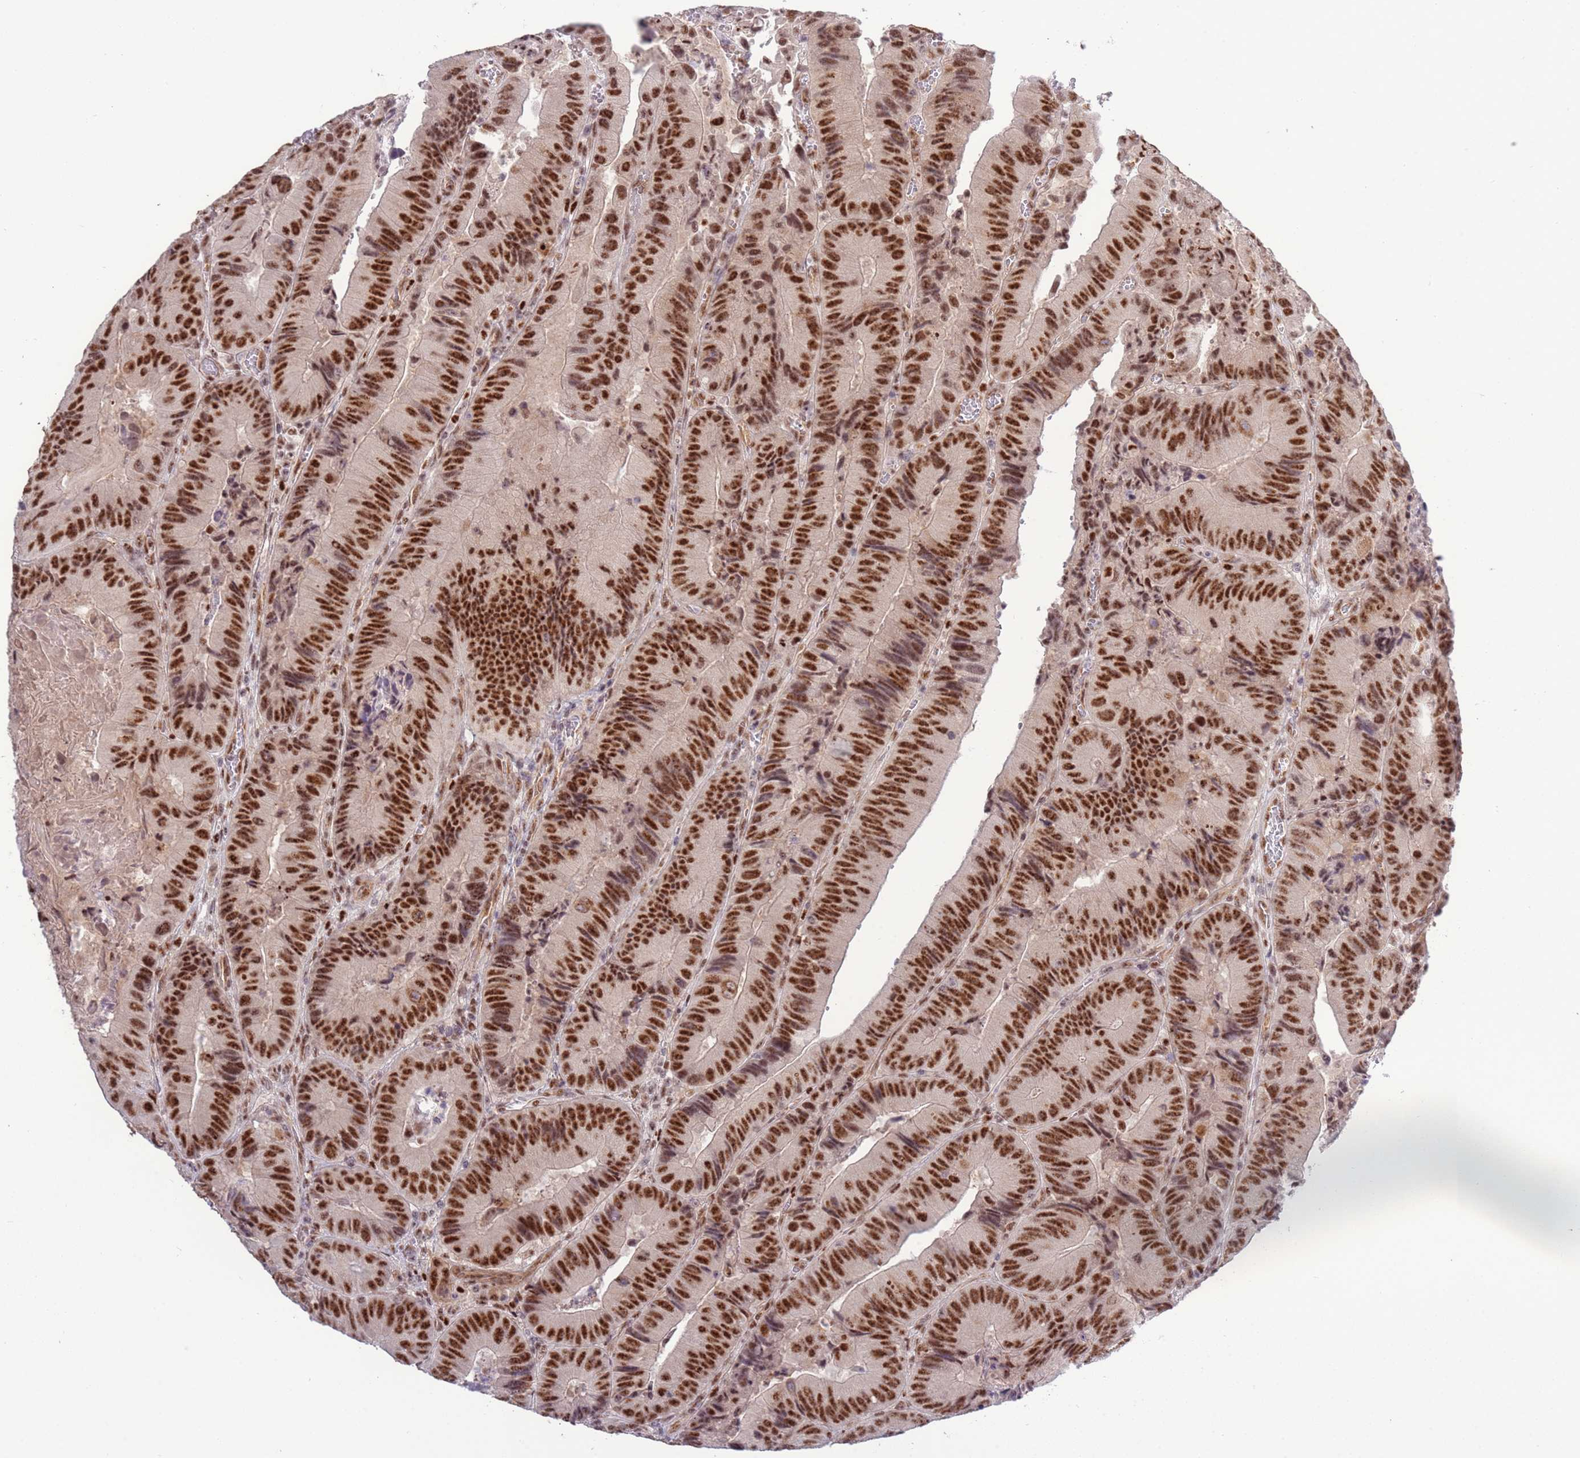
{"staining": {"intensity": "strong", "quantity": ">75%", "location": "nuclear"}, "tissue": "colorectal cancer", "cell_type": "Tumor cells", "image_type": "cancer", "snomed": [{"axis": "morphology", "description": "Adenocarcinoma, NOS"}, {"axis": "topography", "description": "Colon"}], "caption": "A brown stain shows strong nuclear positivity of a protein in human adenocarcinoma (colorectal) tumor cells. The staining is performed using DAB (3,3'-diaminobenzidine) brown chromogen to label protein expression. The nuclei are counter-stained blue using hematoxylin.", "gene": "PRPF6", "patient": {"sex": "female", "age": 86}}